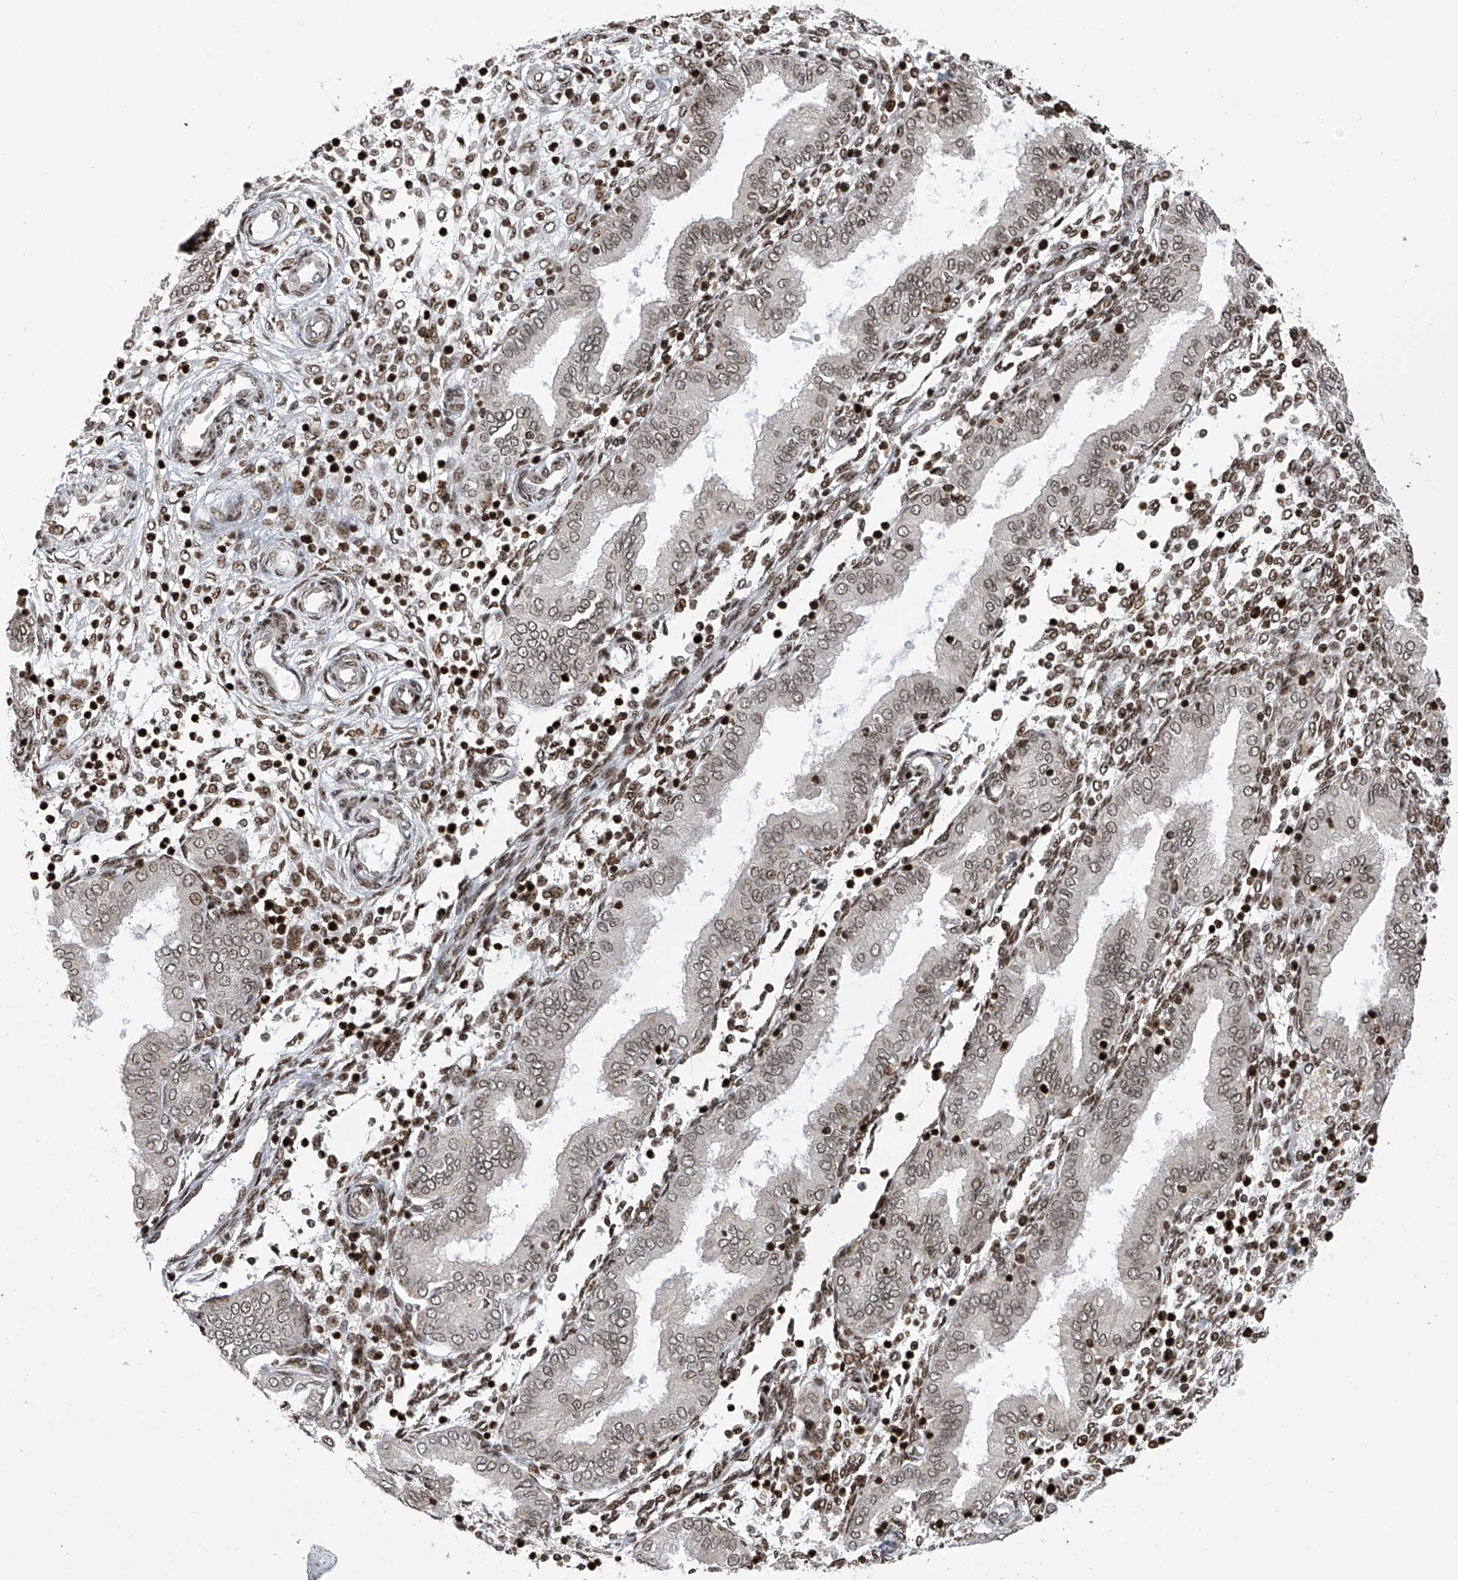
{"staining": {"intensity": "strong", "quantity": ">75%", "location": "nuclear"}, "tissue": "endometrium", "cell_type": "Cells in endometrial stroma", "image_type": "normal", "snomed": [{"axis": "morphology", "description": "Normal tissue, NOS"}, {"axis": "topography", "description": "Endometrium"}], "caption": "Immunohistochemistry (IHC) staining of normal endometrium, which displays high levels of strong nuclear staining in approximately >75% of cells in endometrial stroma indicating strong nuclear protein positivity. The staining was performed using DAB (3,3'-diaminobenzidine) (brown) for protein detection and nuclei were counterstained in hematoxylin (blue).", "gene": "PAK1IP1", "patient": {"sex": "female", "age": 53}}